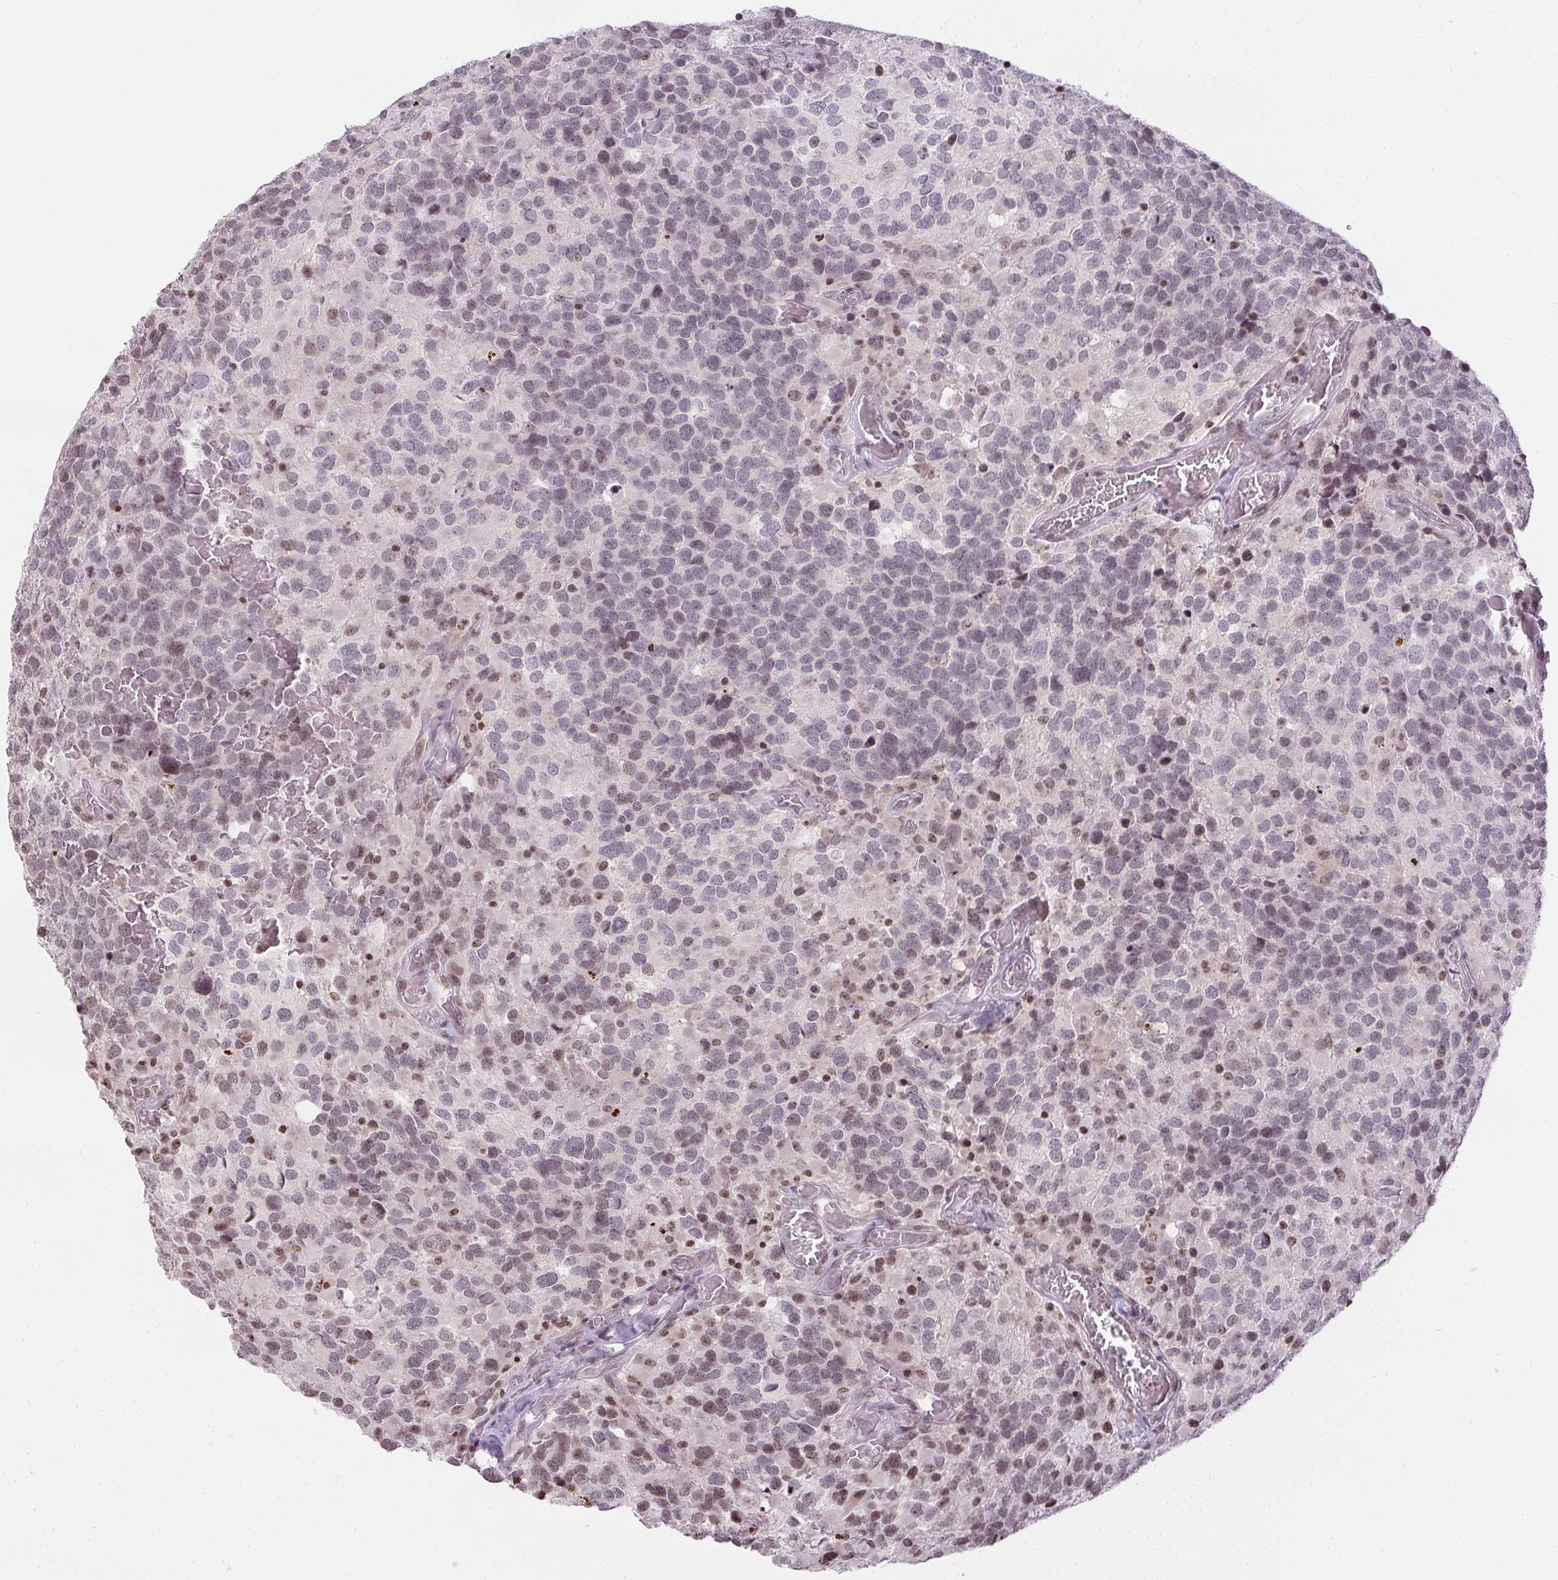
{"staining": {"intensity": "weak", "quantity": "25%-75%", "location": "nuclear"}, "tissue": "glioma", "cell_type": "Tumor cells", "image_type": "cancer", "snomed": [{"axis": "morphology", "description": "Glioma, malignant, High grade"}, {"axis": "topography", "description": "Brain"}], "caption": "An IHC histopathology image of tumor tissue is shown. Protein staining in brown labels weak nuclear positivity in glioma within tumor cells.", "gene": "RNF181", "patient": {"sex": "female", "age": 40}}